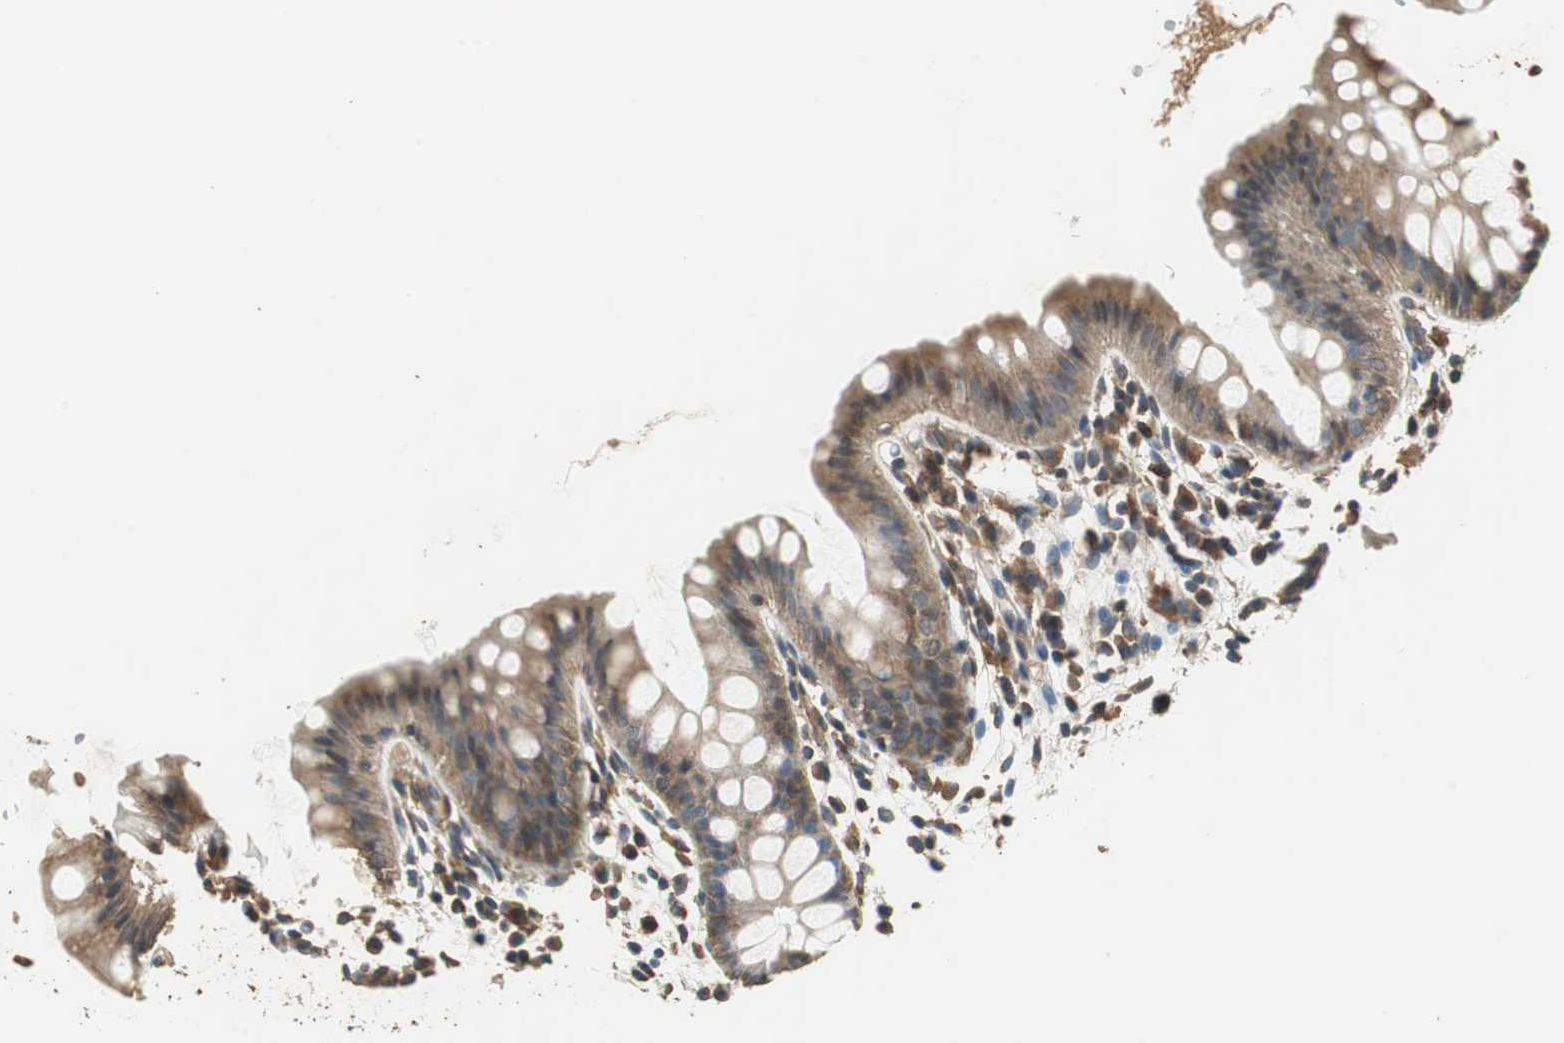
{"staining": {"intensity": "weak", "quantity": "25%-75%", "location": "cytoplasmic/membranous"}, "tissue": "colon", "cell_type": "Endothelial cells", "image_type": "normal", "snomed": [{"axis": "morphology", "description": "Normal tissue, NOS"}, {"axis": "topography", "description": "Smooth muscle"}, {"axis": "topography", "description": "Colon"}], "caption": "Protein staining exhibits weak cytoplasmic/membranous expression in approximately 25%-75% of endothelial cells in benign colon.", "gene": "TMPRSS4", "patient": {"sex": "male", "age": 67}}